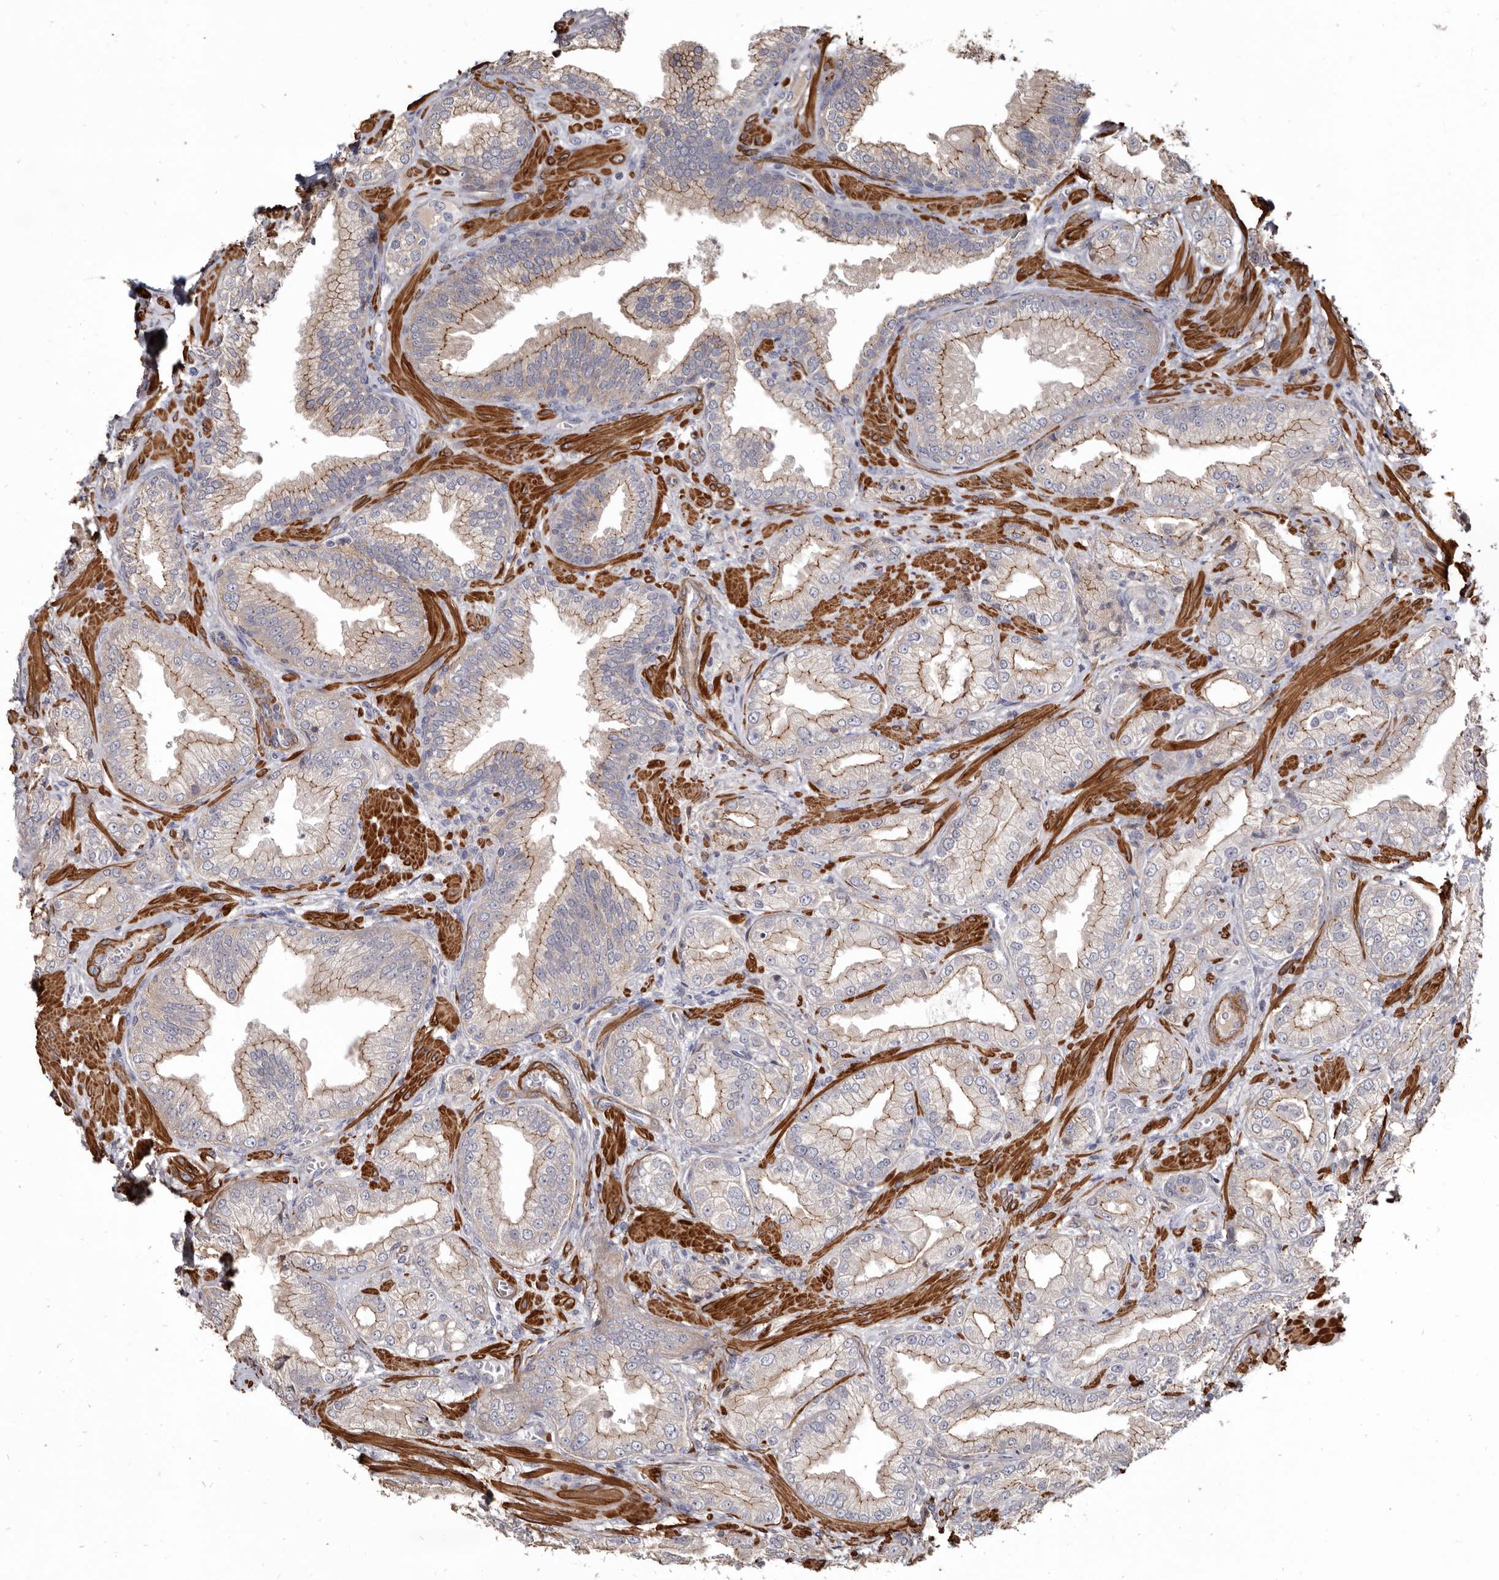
{"staining": {"intensity": "moderate", "quantity": "25%-75%", "location": "cytoplasmic/membranous"}, "tissue": "prostate cancer", "cell_type": "Tumor cells", "image_type": "cancer", "snomed": [{"axis": "morphology", "description": "Adenocarcinoma, Low grade"}, {"axis": "topography", "description": "Prostate"}], "caption": "Approximately 25%-75% of tumor cells in prostate cancer show moderate cytoplasmic/membranous protein expression as visualized by brown immunohistochemical staining.", "gene": "CGN", "patient": {"sex": "male", "age": 62}}